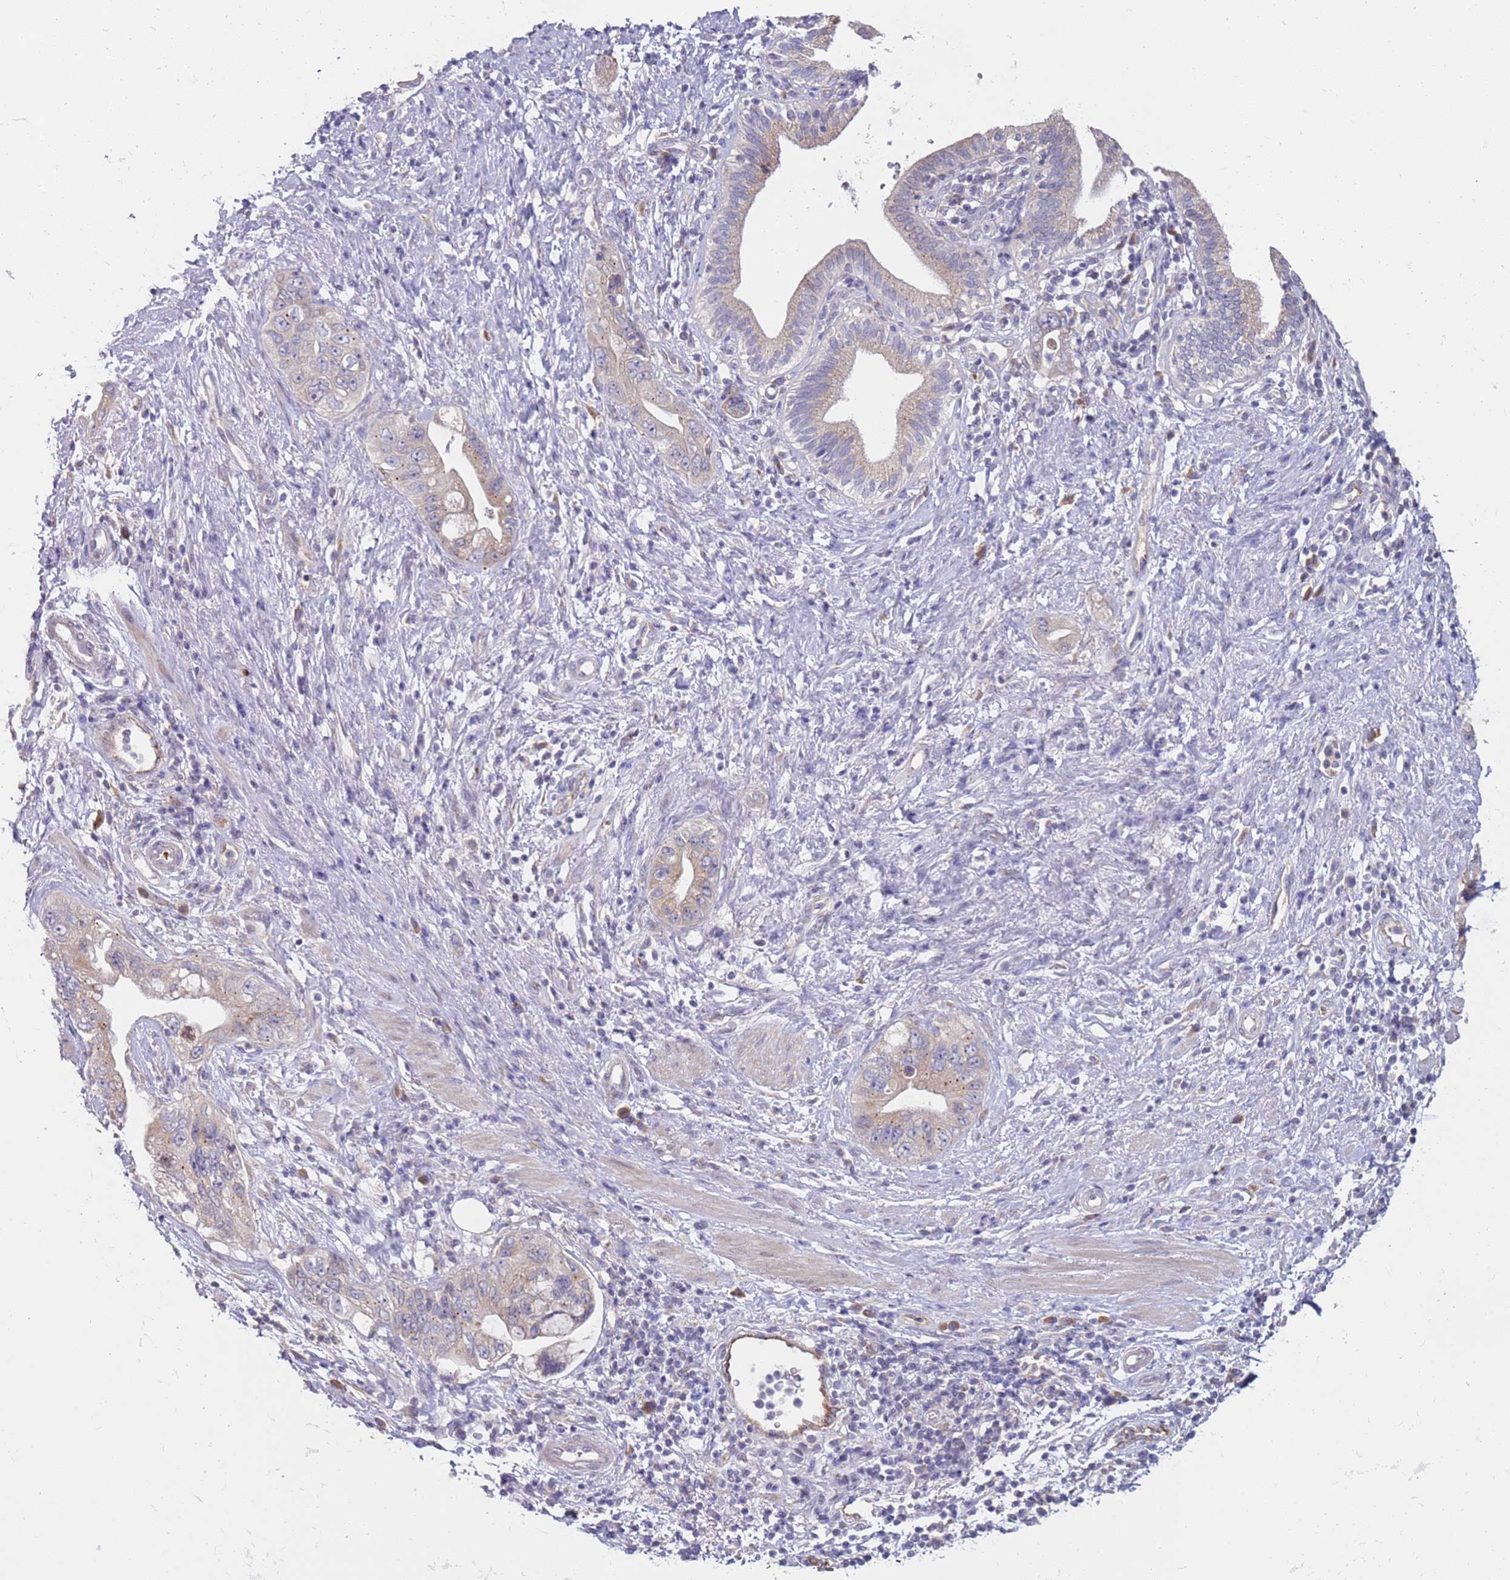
{"staining": {"intensity": "weak", "quantity": "25%-75%", "location": "cytoplasmic/membranous"}, "tissue": "pancreatic cancer", "cell_type": "Tumor cells", "image_type": "cancer", "snomed": [{"axis": "morphology", "description": "Adenocarcinoma, NOS"}, {"axis": "topography", "description": "Pancreas"}], "caption": "Immunohistochemical staining of human pancreatic adenocarcinoma reveals low levels of weak cytoplasmic/membranous protein expression in about 25%-75% of tumor cells.", "gene": "NMUR2", "patient": {"sex": "female", "age": 73}}